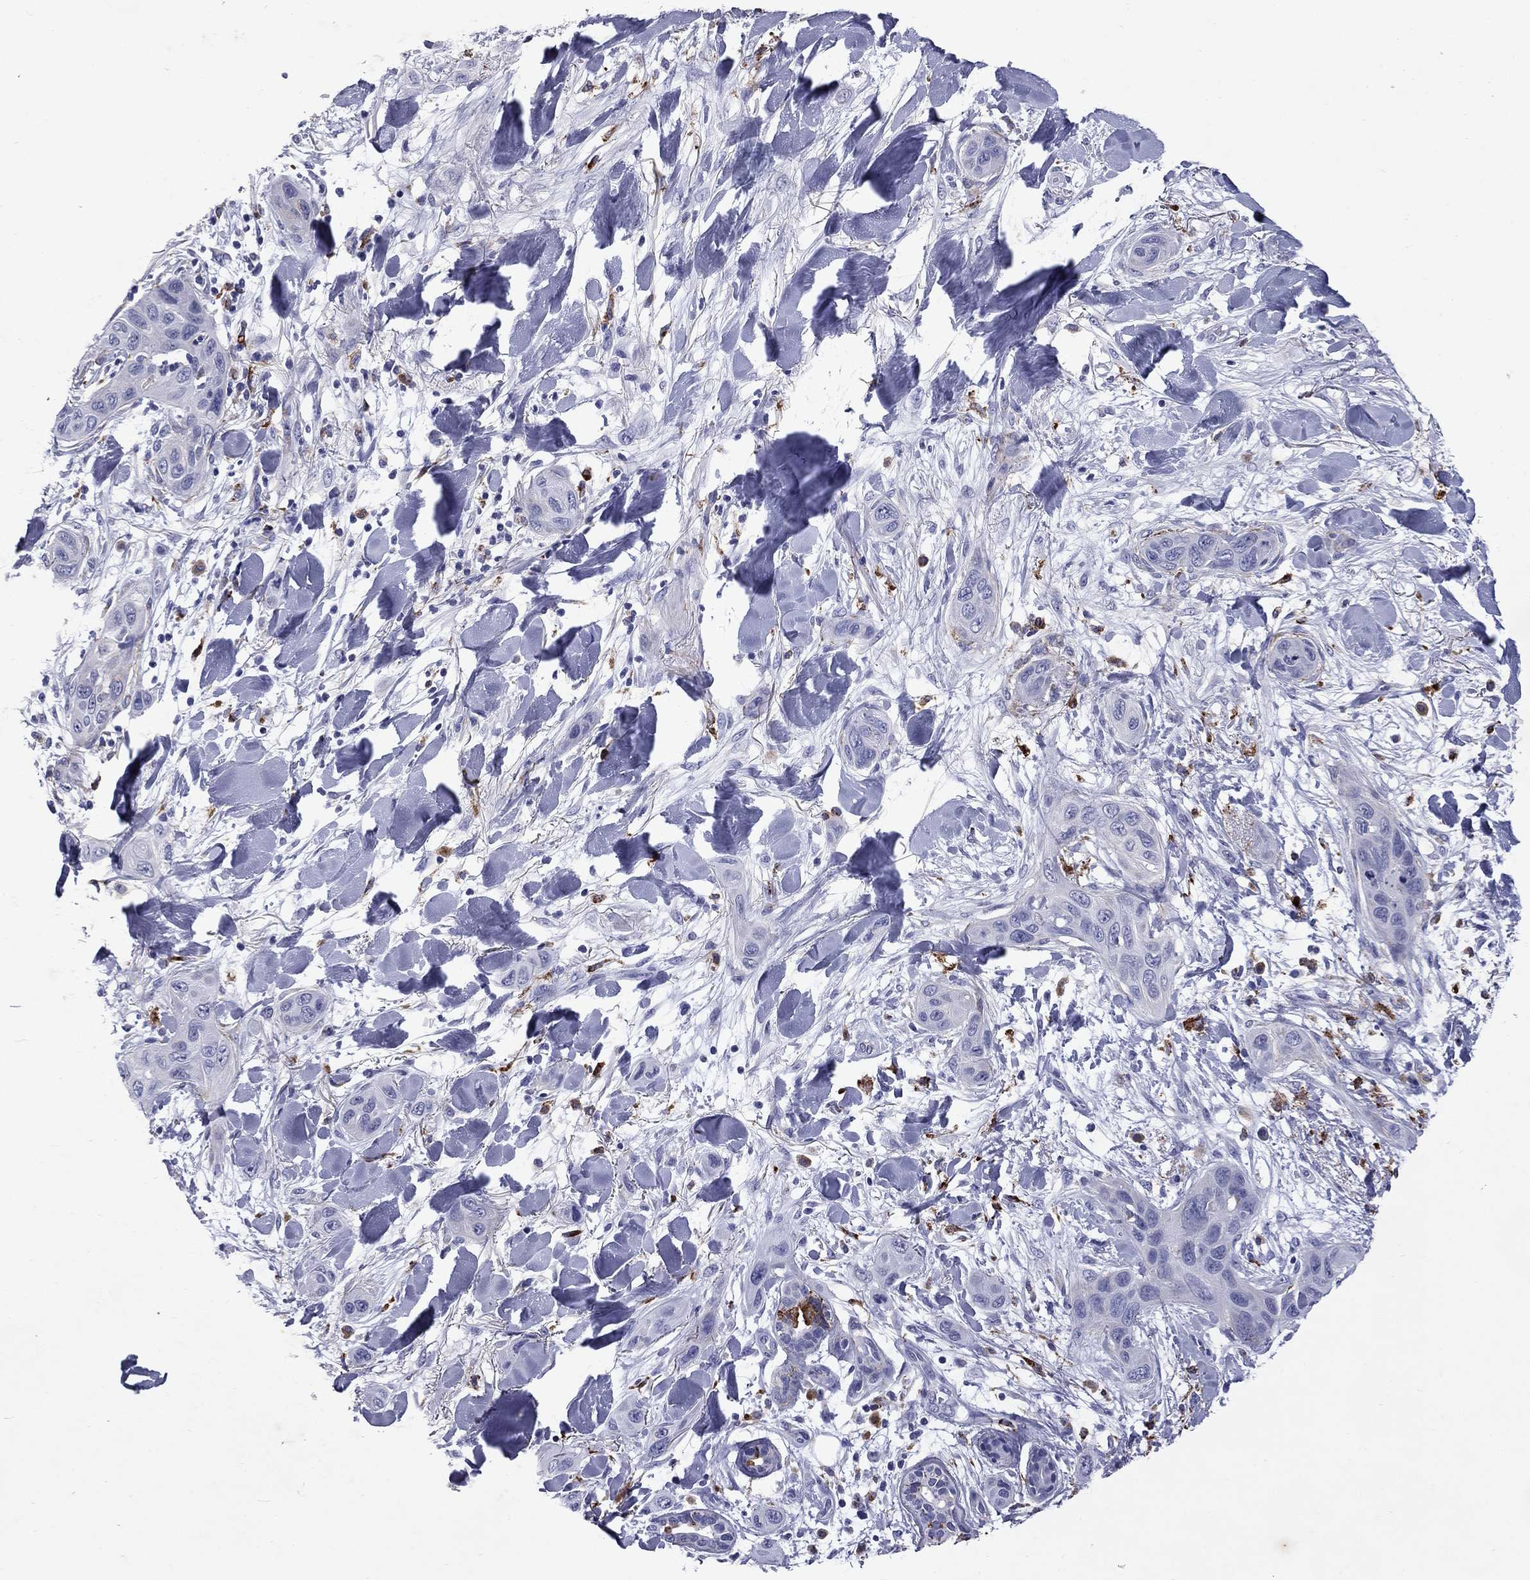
{"staining": {"intensity": "negative", "quantity": "none", "location": "none"}, "tissue": "skin cancer", "cell_type": "Tumor cells", "image_type": "cancer", "snomed": [{"axis": "morphology", "description": "Squamous cell carcinoma, NOS"}, {"axis": "topography", "description": "Skin"}], "caption": "A micrograph of human skin squamous cell carcinoma is negative for staining in tumor cells.", "gene": "MADCAM1", "patient": {"sex": "male", "age": 78}}